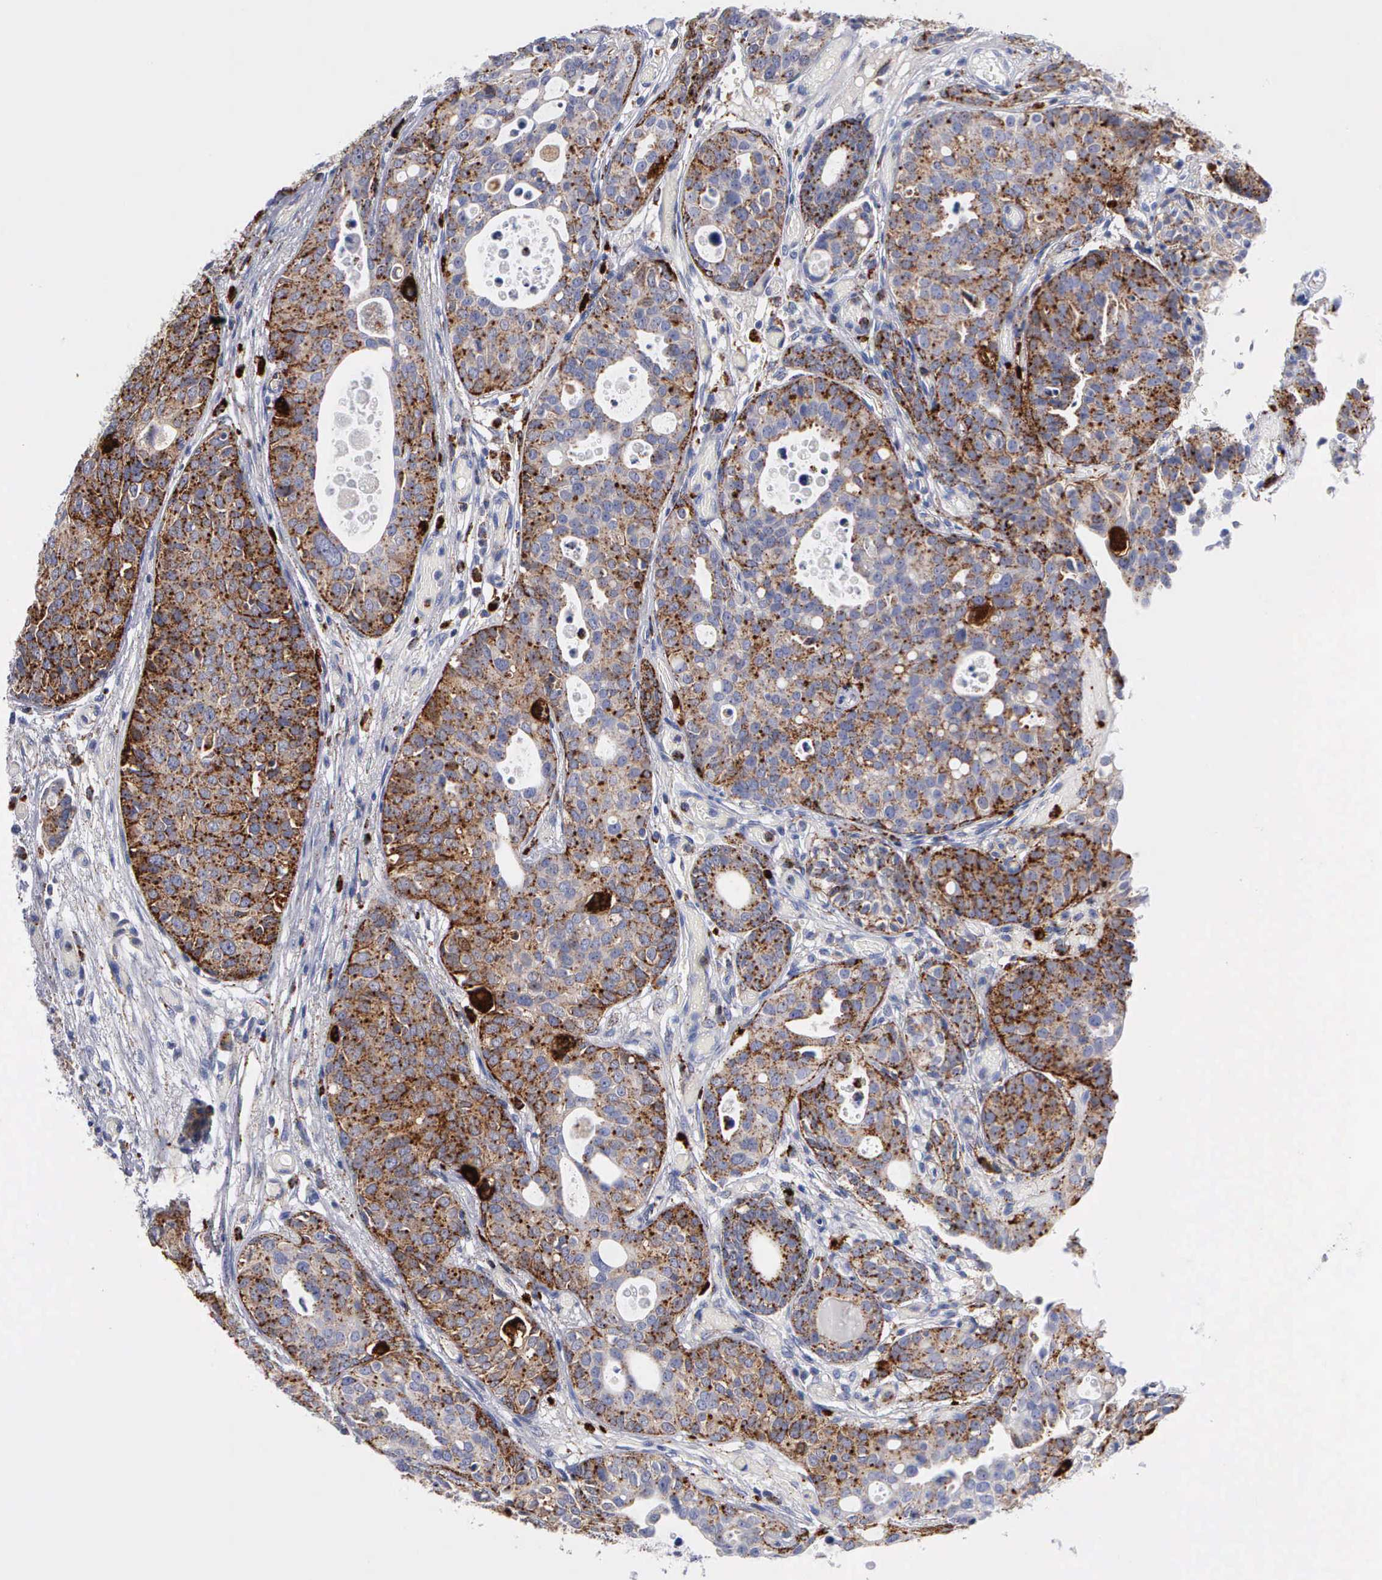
{"staining": {"intensity": "strong", "quantity": ">75%", "location": "cytoplasmic/membranous"}, "tissue": "urothelial cancer", "cell_type": "Tumor cells", "image_type": "cancer", "snomed": [{"axis": "morphology", "description": "Urothelial carcinoma, High grade"}, {"axis": "topography", "description": "Urinary bladder"}], "caption": "IHC of urothelial cancer exhibits high levels of strong cytoplasmic/membranous staining in about >75% of tumor cells. (IHC, brightfield microscopy, high magnification).", "gene": "CTSH", "patient": {"sex": "male", "age": 78}}